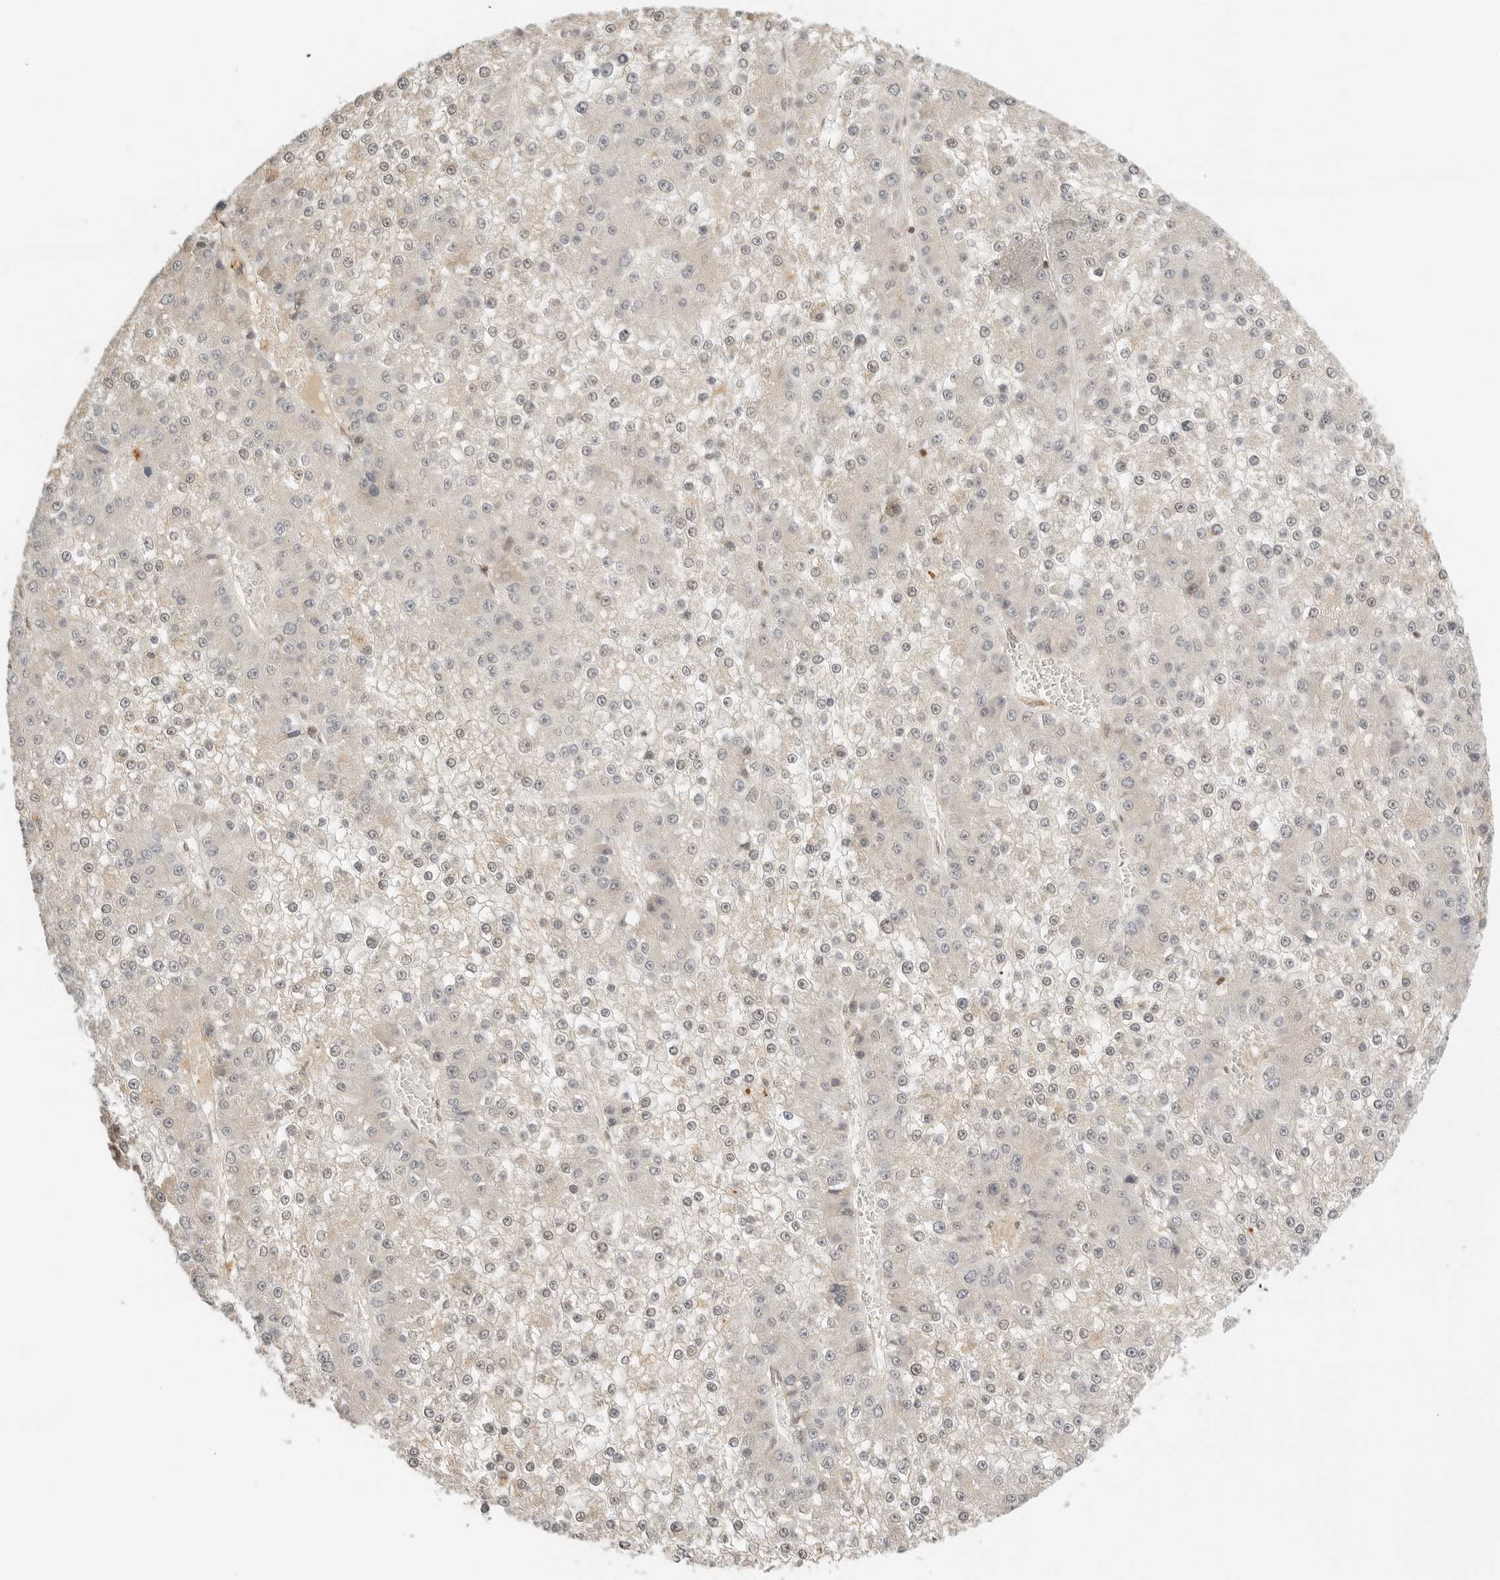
{"staining": {"intensity": "negative", "quantity": "none", "location": "none"}, "tissue": "liver cancer", "cell_type": "Tumor cells", "image_type": "cancer", "snomed": [{"axis": "morphology", "description": "Carcinoma, Hepatocellular, NOS"}, {"axis": "topography", "description": "Liver"}], "caption": "Immunohistochemistry (IHC) of human liver cancer (hepatocellular carcinoma) reveals no staining in tumor cells. (Brightfield microscopy of DAB immunohistochemistry at high magnification).", "gene": "POLH", "patient": {"sex": "female", "age": 73}}